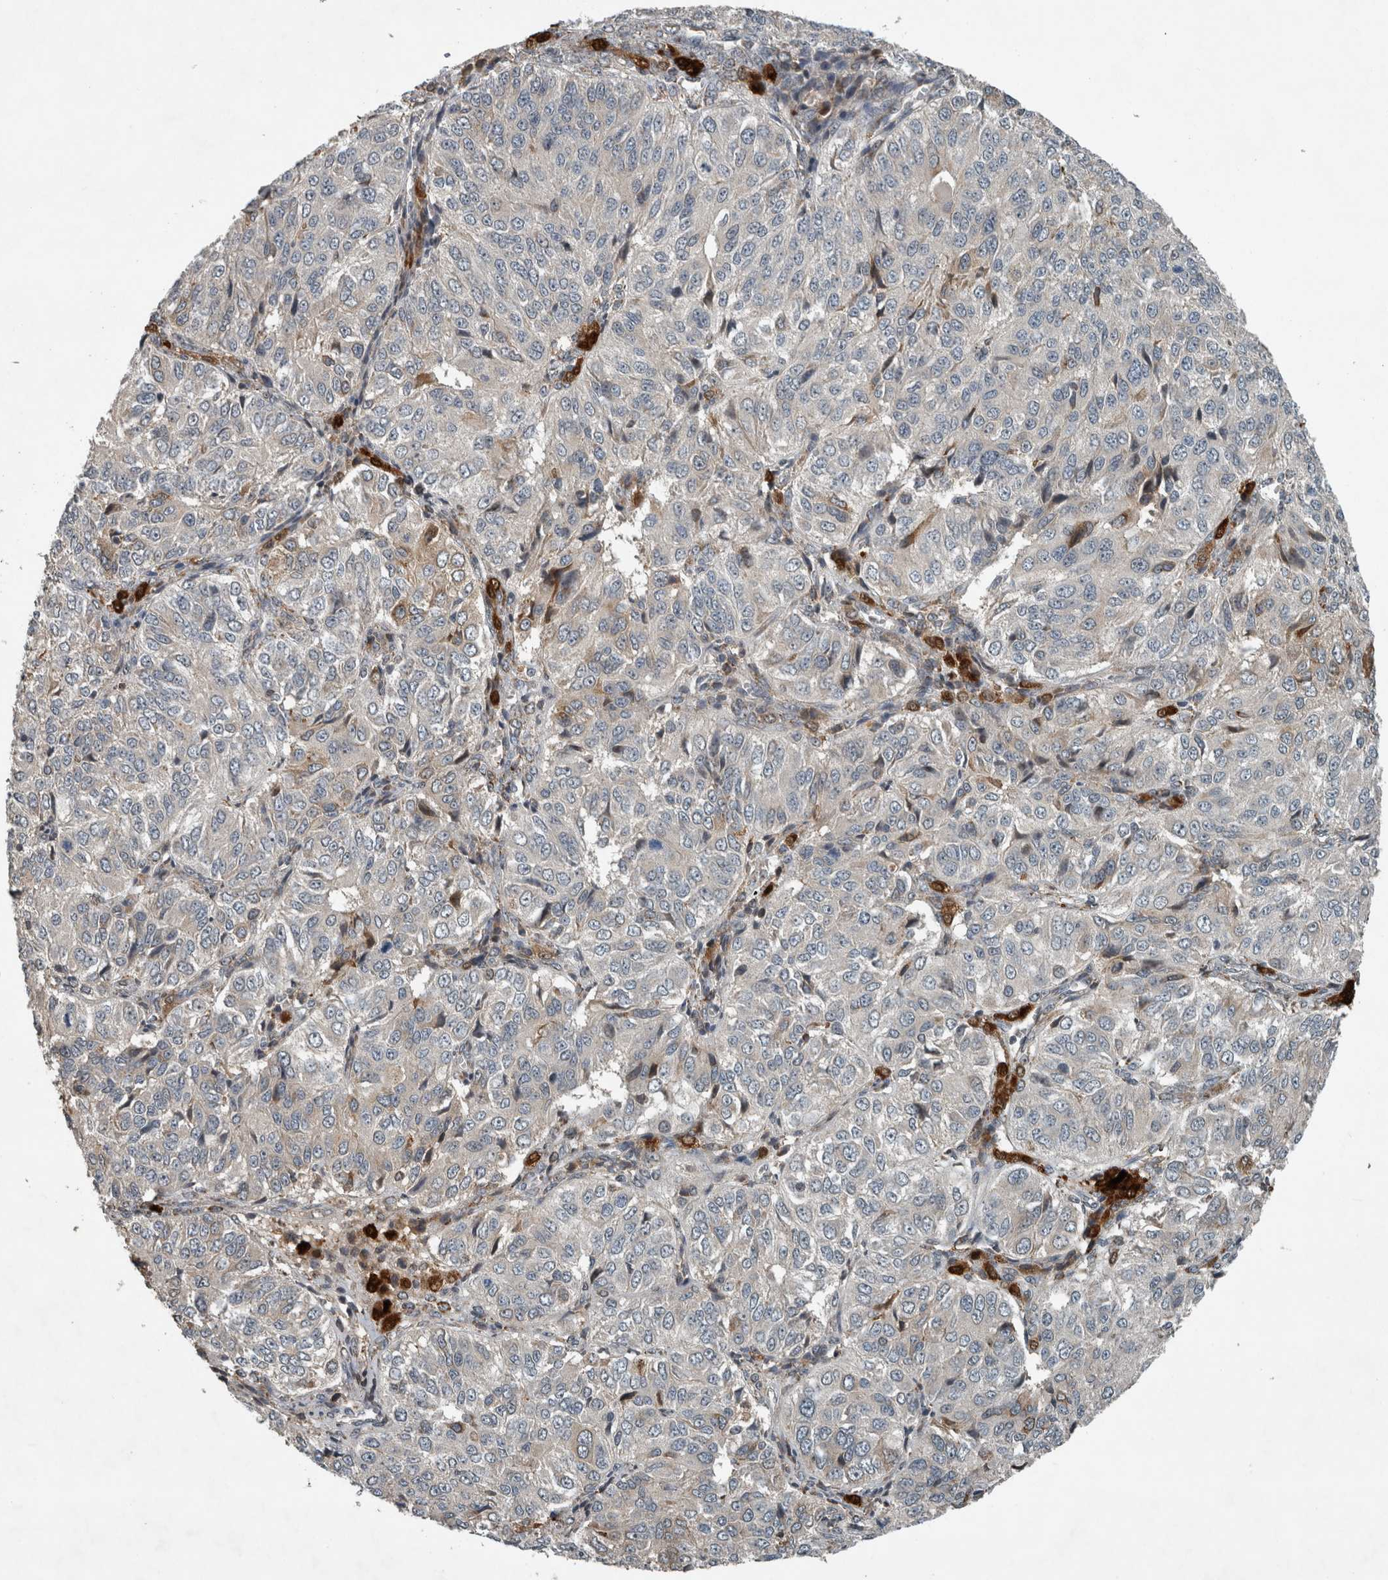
{"staining": {"intensity": "moderate", "quantity": "<25%", "location": "cytoplasmic/membranous"}, "tissue": "ovarian cancer", "cell_type": "Tumor cells", "image_type": "cancer", "snomed": [{"axis": "morphology", "description": "Carcinoma, endometroid"}, {"axis": "topography", "description": "Ovary"}], "caption": "Immunohistochemical staining of human ovarian cancer demonstrates low levels of moderate cytoplasmic/membranous protein positivity in about <25% of tumor cells. The protein is stained brown, and the nuclei are stained in blue (DAB (3,3'-diaminobenzidine) IHC with brightfield microscopy, high magnification).", "gene": "GPR137B", "patient": {"sex": "female", "age": 51}}